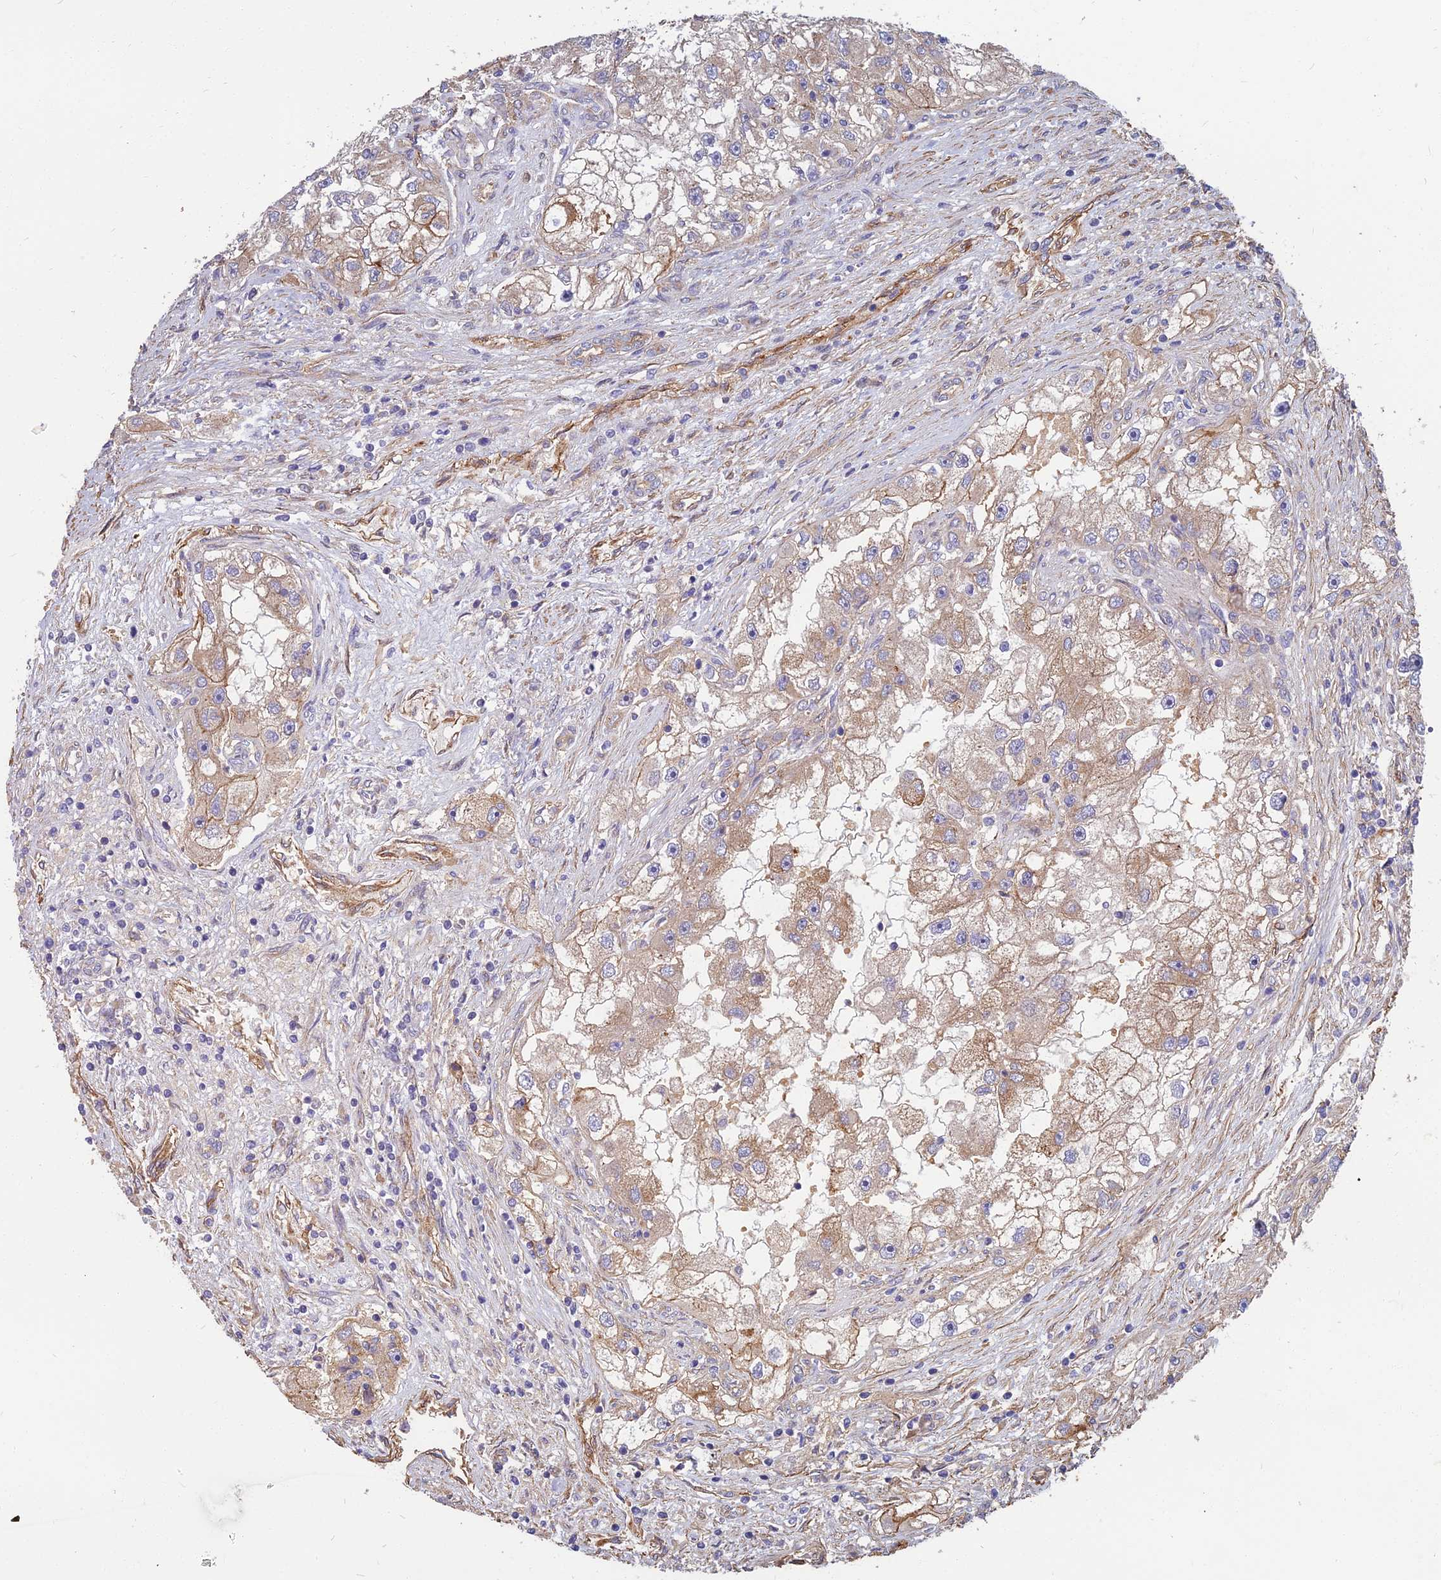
{"staining": {"intensity": "weak", "quantity": ">75%", "location": "cytoplasmic/membranous"}, "tissue": "renal cancer", "cell_type": "Tumor cells", "image_type": "cancer", "snomed": [{"axis": "morphology", "description": "Adenocarcinoma, NOS"}, {"axis": "topography", "description": "Kidney"}], "caption": "A high-resolution photomicrograph shows immunohistochemistry staining of renal cancer, which displays weak cytoplasmic/membranous staining in approximately >75% of tumor cells. Immunohistochemistry stains the protein of interest in brown and the nuclei are stained blue.", "gene": "WDR24", "patient": {"sex": "male", "age": 63}}